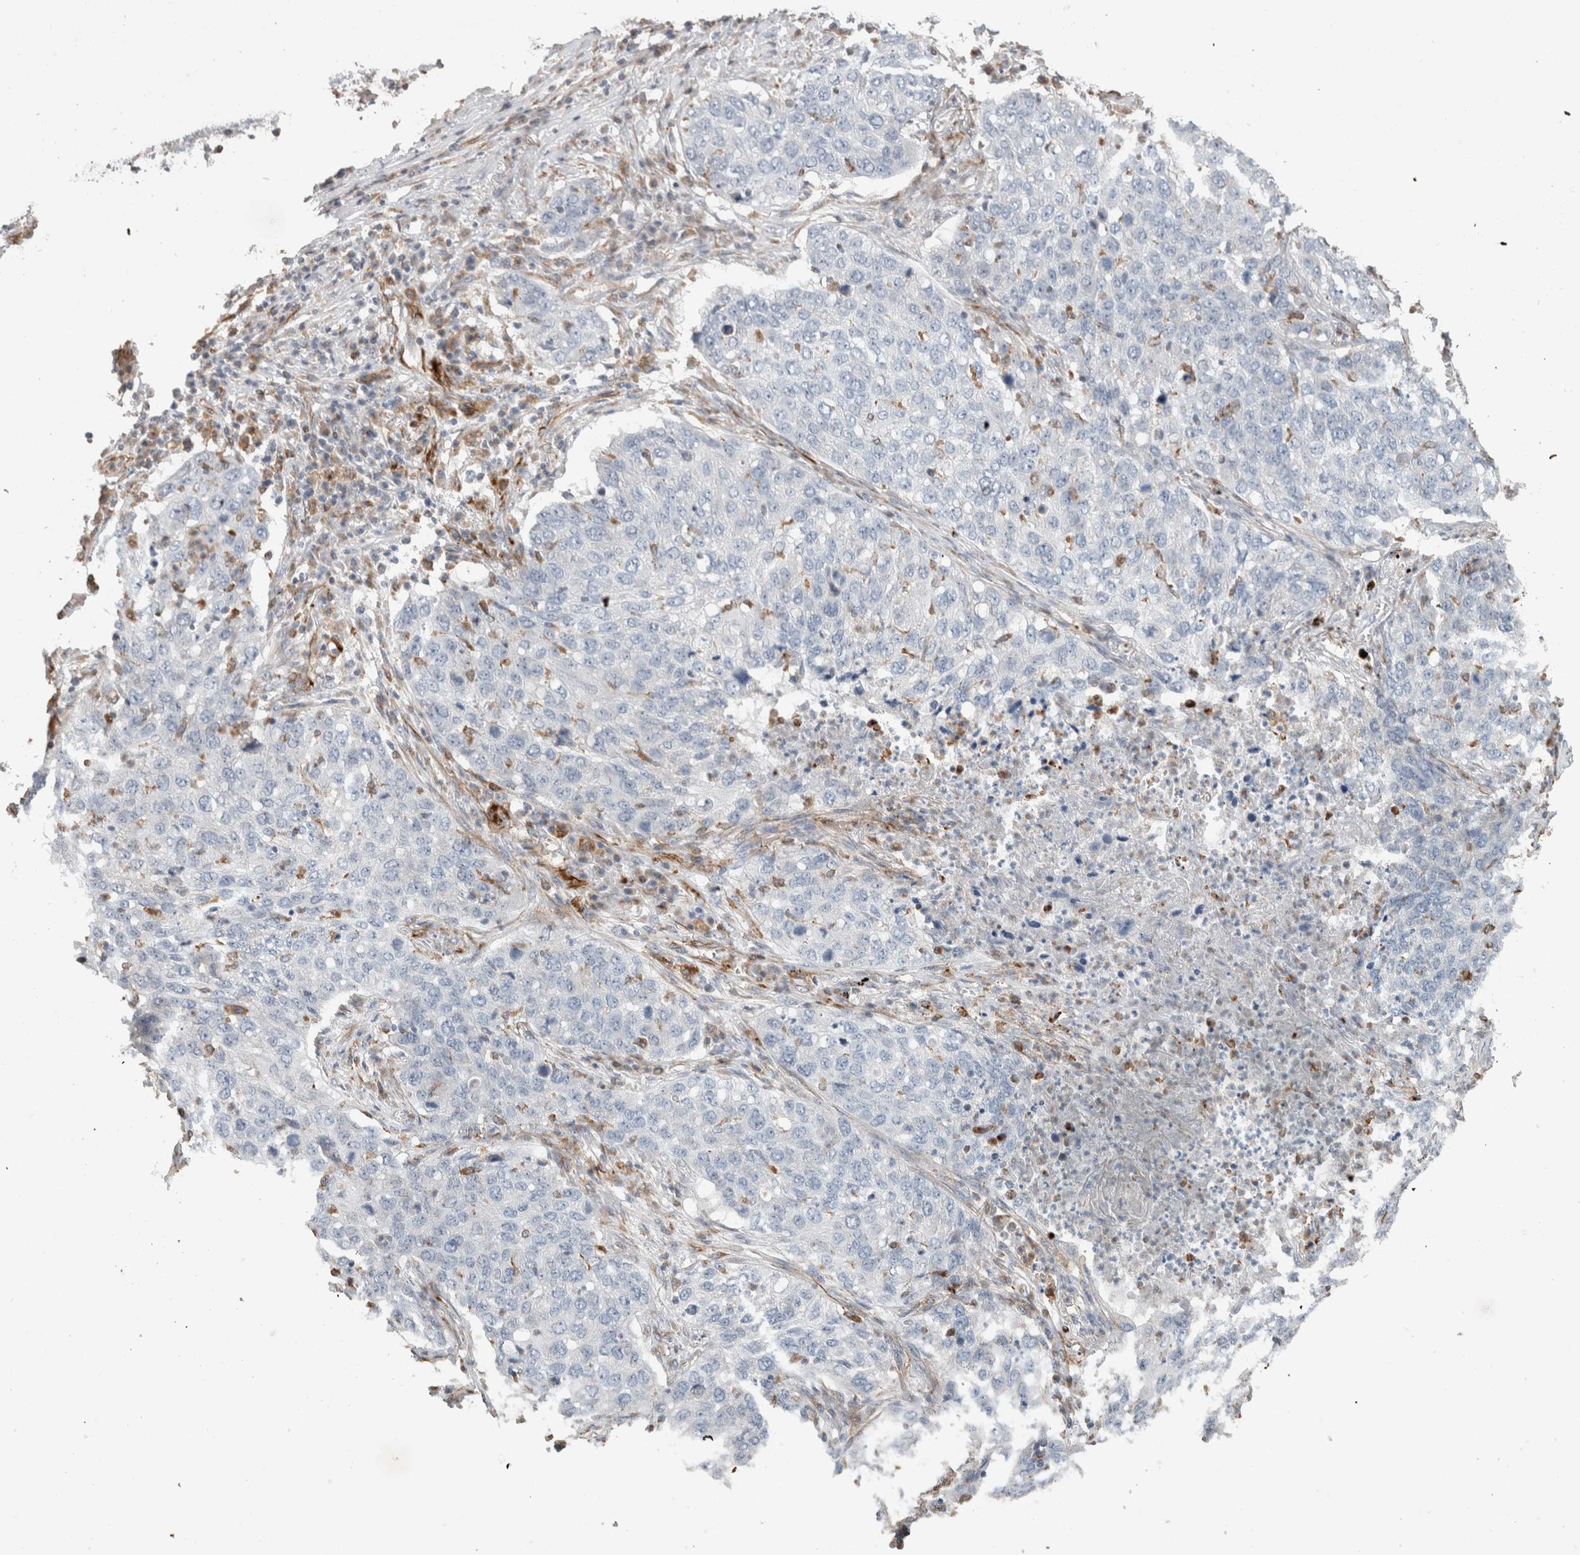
{"staining": {"intensity": "negative", "quantity": "none", "location": "none"}, "tissue": "lung cancer", "cell_type": "Tumor cells", "image_type": "cancer", "snomed": [{"axis": "morphology", "description": "Squamous cell carcinoma, NOS"}, {"axis": "topography", "description": "Lung"}], "caption": "Human lung squamous cell carcinoma stained for a protein using immunohistochemistry displays no expression in tumor cells.", "gene": "LY86", "patient": {"sex": "female", "age": 63}}